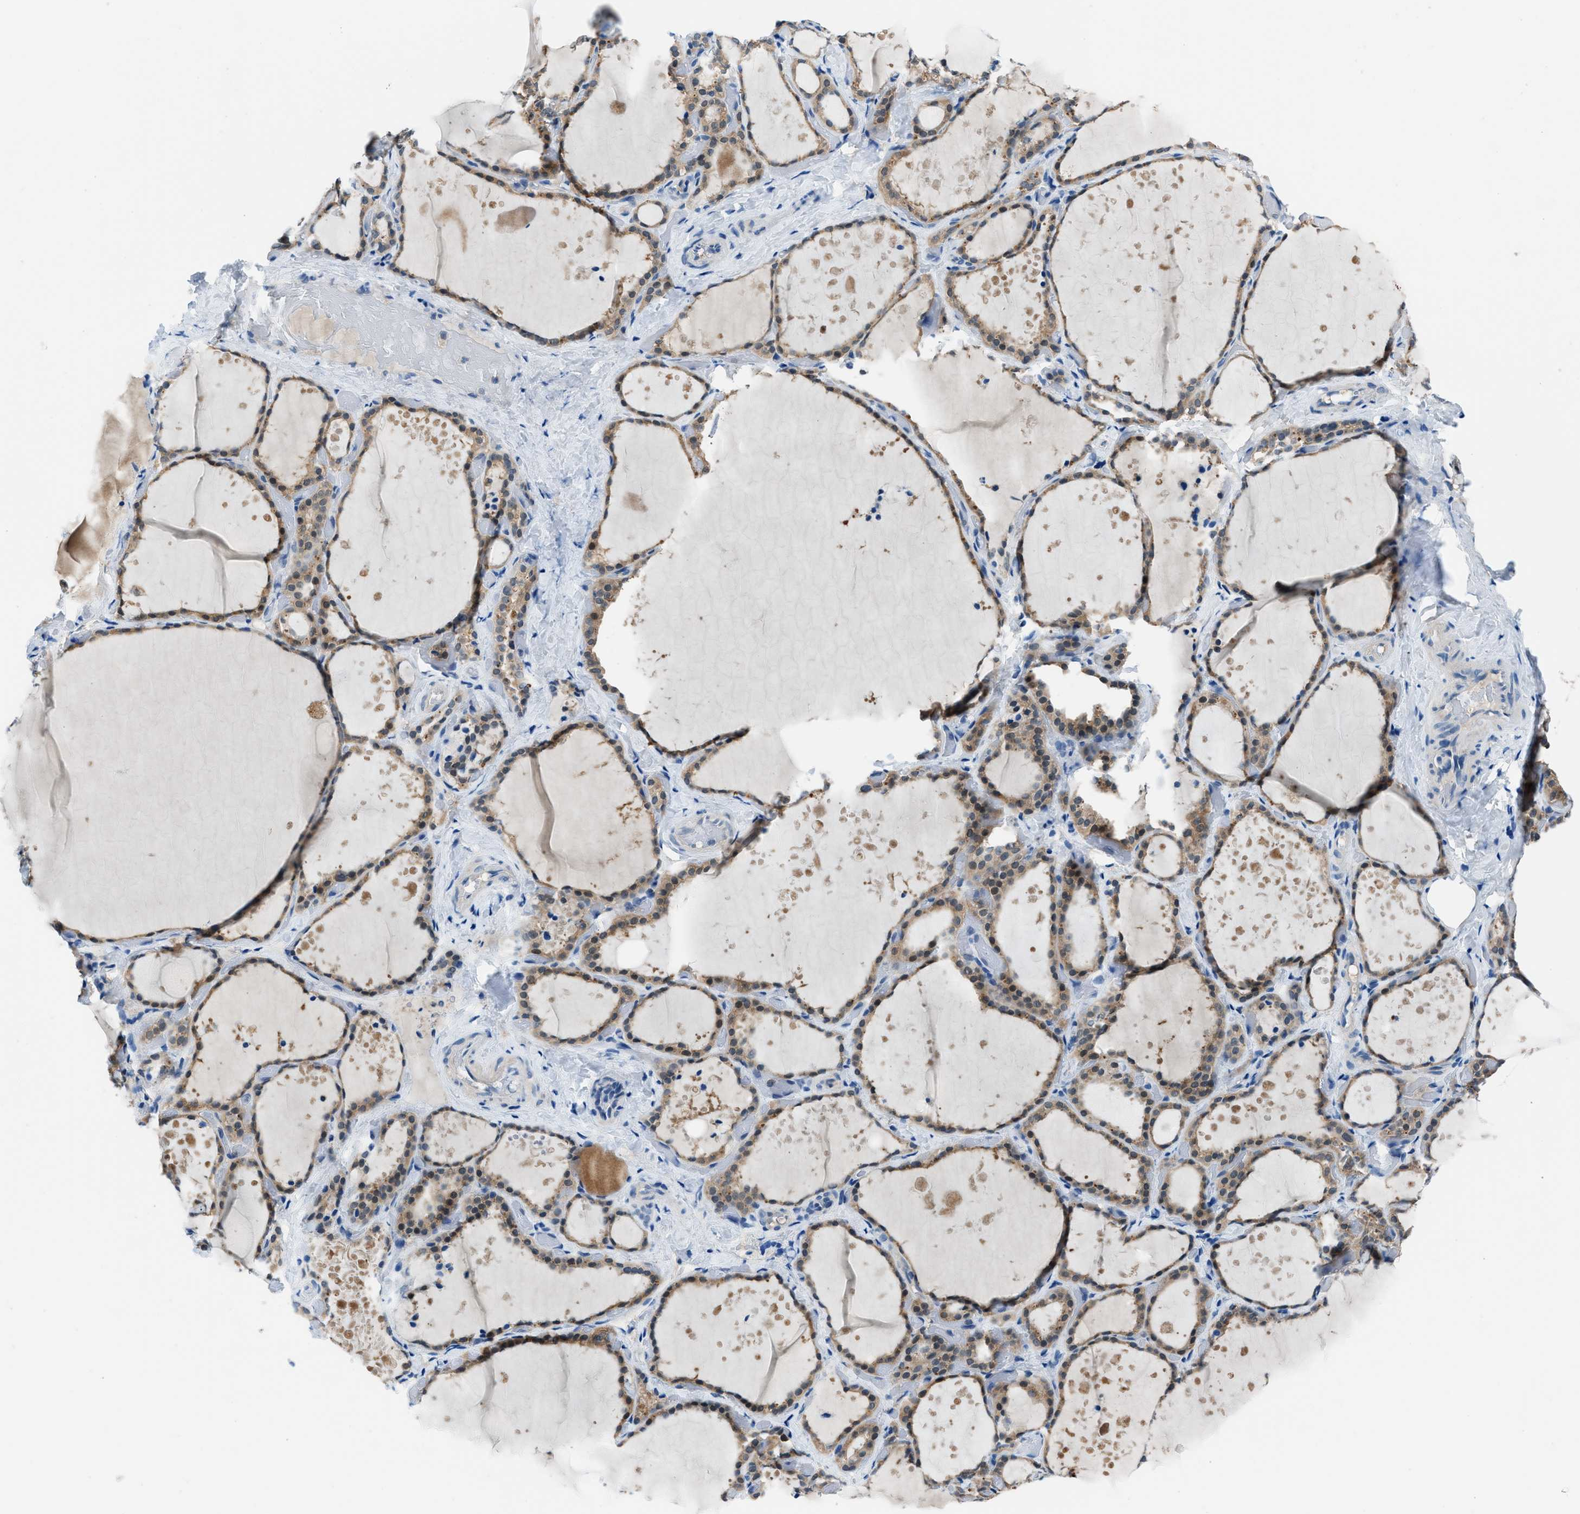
{"staining": {"intensity": "moderate", "quantity": ">75%", "location": "cytoplasmic/membranous"}, "tissue": "thyroid gland", "cell_type": "Glandular cells", "image_type": "normal", "snomed": [{"axis": "morphology", "description": "Normal tissue, NOS"}, {"axis": "topography", "description": "Thyroid gland"}], "caption": "A micrograph of thyroid gland stained for a protein displays moderate cytoplasmic/membranous brown staining in glandular cells.", "gene": "ACP1", "patient": {"sex": "female", "age": 44}}